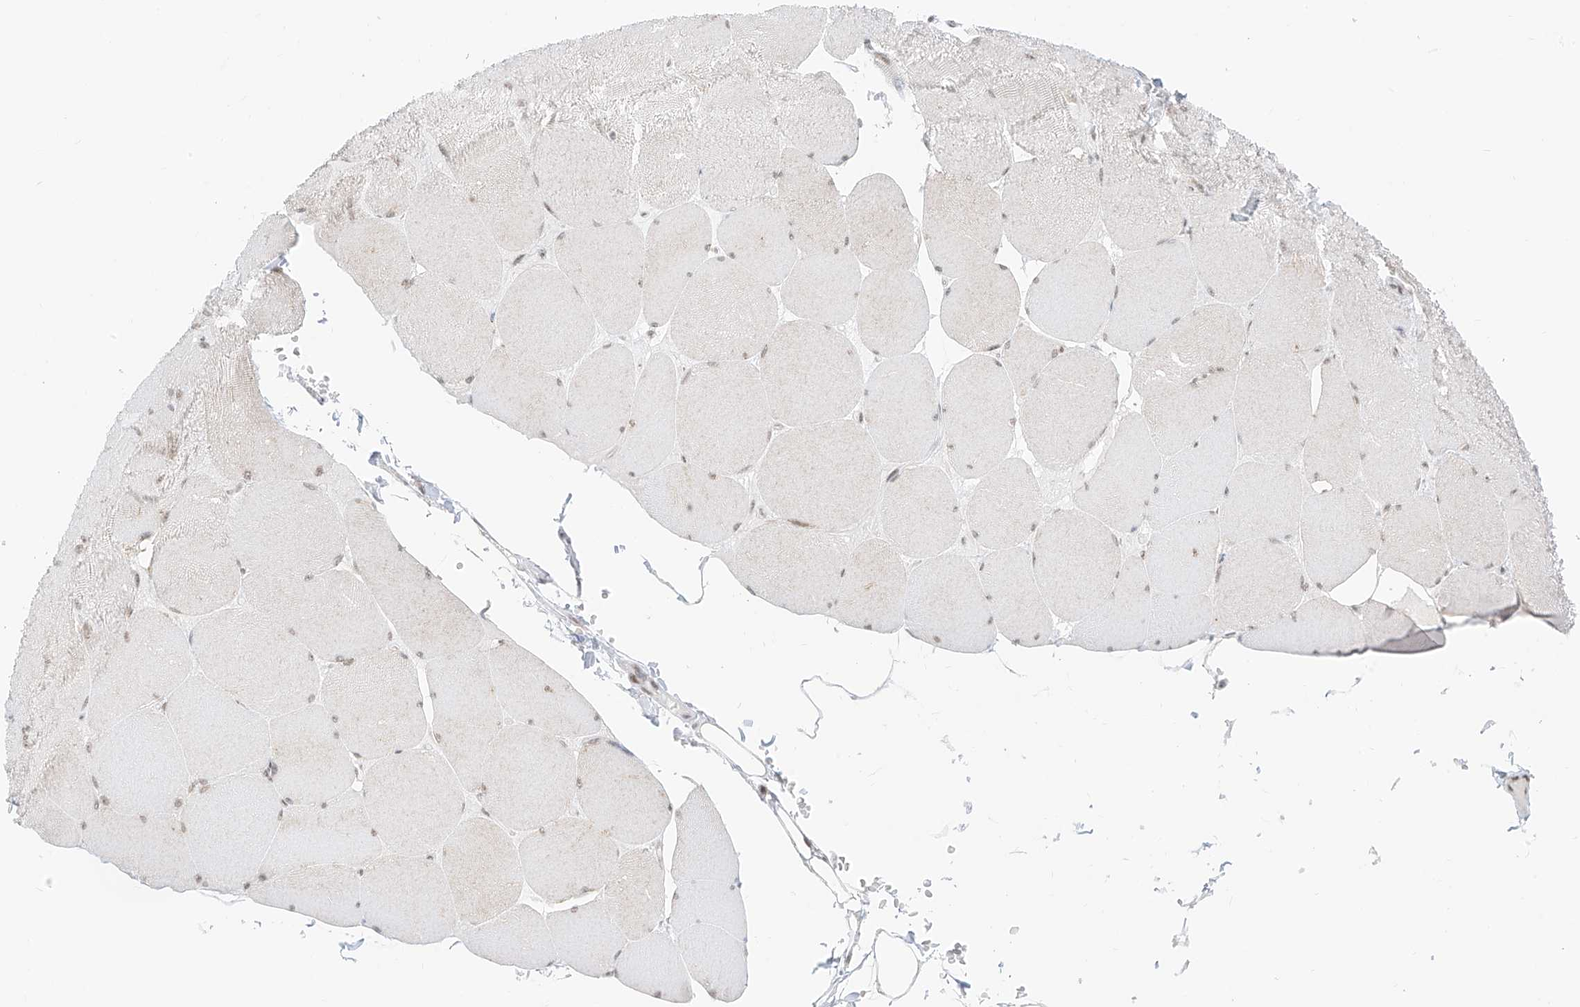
{"staining": {"intensity": "moderate", "quantity": "25%-75%", "location": "cytoplasmic/membranous,nuclear"}, "tissue": "skeletal muscle", "cell_type": "Myocytes", "image_type": "normal", "snomed": [{"axis": "morphology", "description": "Normal tissue, NOS"}, {"axis": "topography", "description": "Skeletal muscle"}, {"axis": "topography", "description": "Head-Neck"}], "caption": "IHC (DAB) staining of normal skeletal muscle displays moderate cytoplasmic/membranous,nuclear protein expression in approximately 25%-75% of myocytes. The protein of interest is stained brown, and the nuclei are stained in blue (DAB IHC with brightfield microscopy, high magnification).", "gene": "SUPT5H", "patient": {"sex": "male", "age": 66}}